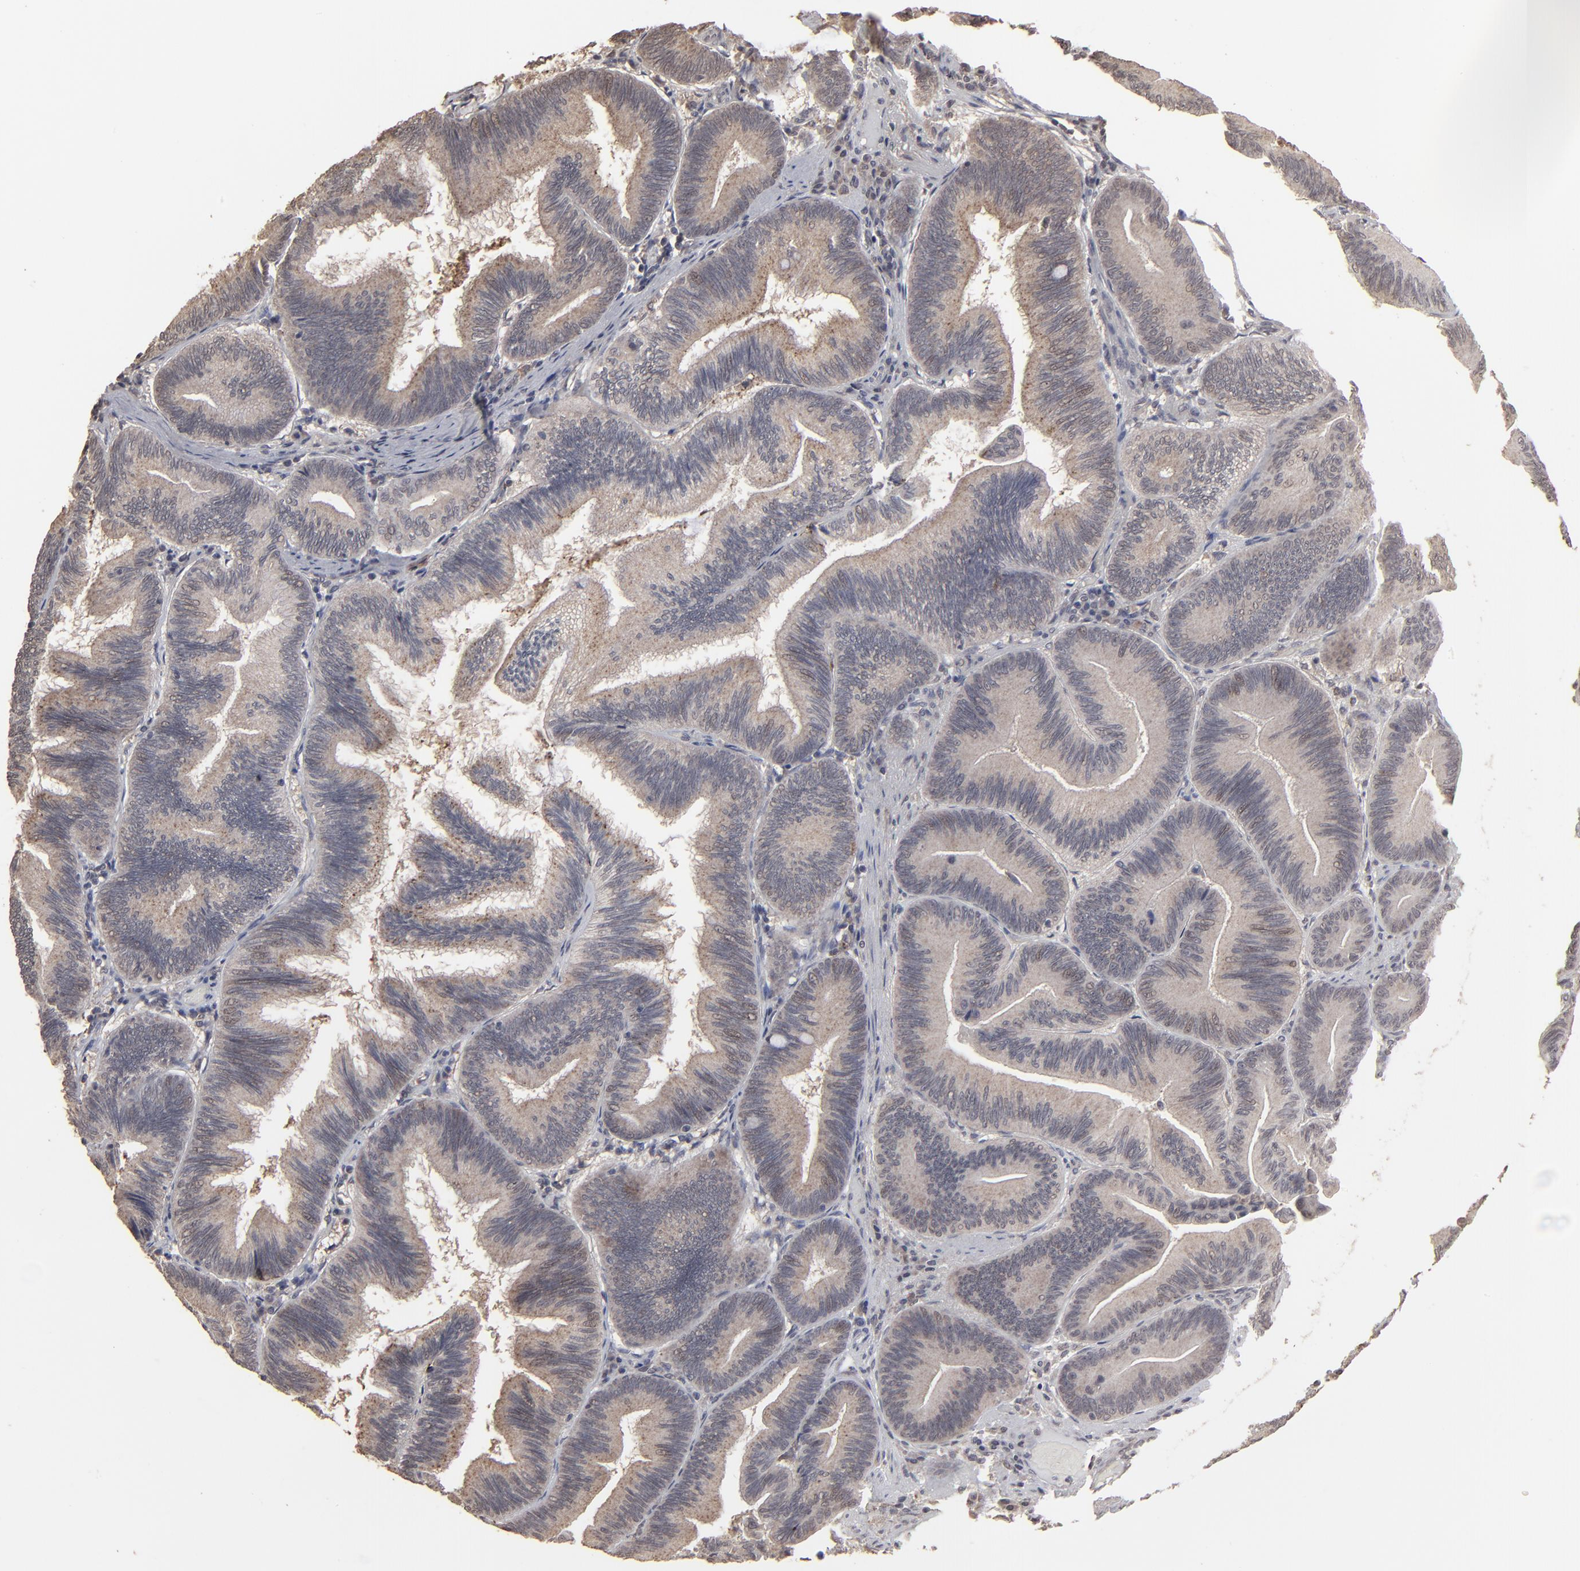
{"staining": {"intensity": "weak", "quantity": ">75%", "location": "cytoplasmic/membranous,nuclear"}, "tissue": "pancreatic cancer", "cell_type": "Tumor cells", "image_type": "cancer", "snomed": [{"axis": "morphology", "description": "Adenocarcinoma, NOS"}, {"axis": "topography", "description": "Pancreas"}], "caption": "Human pancreatic cancer (adenocarcinoma) stained with a brown dye shows weak cytoplasmic/membranous and nuclear positive staining in approximately >75% of tumor cells.", "gene": "SLC22A17", "patient": {"sex": "male", "age": 82}}